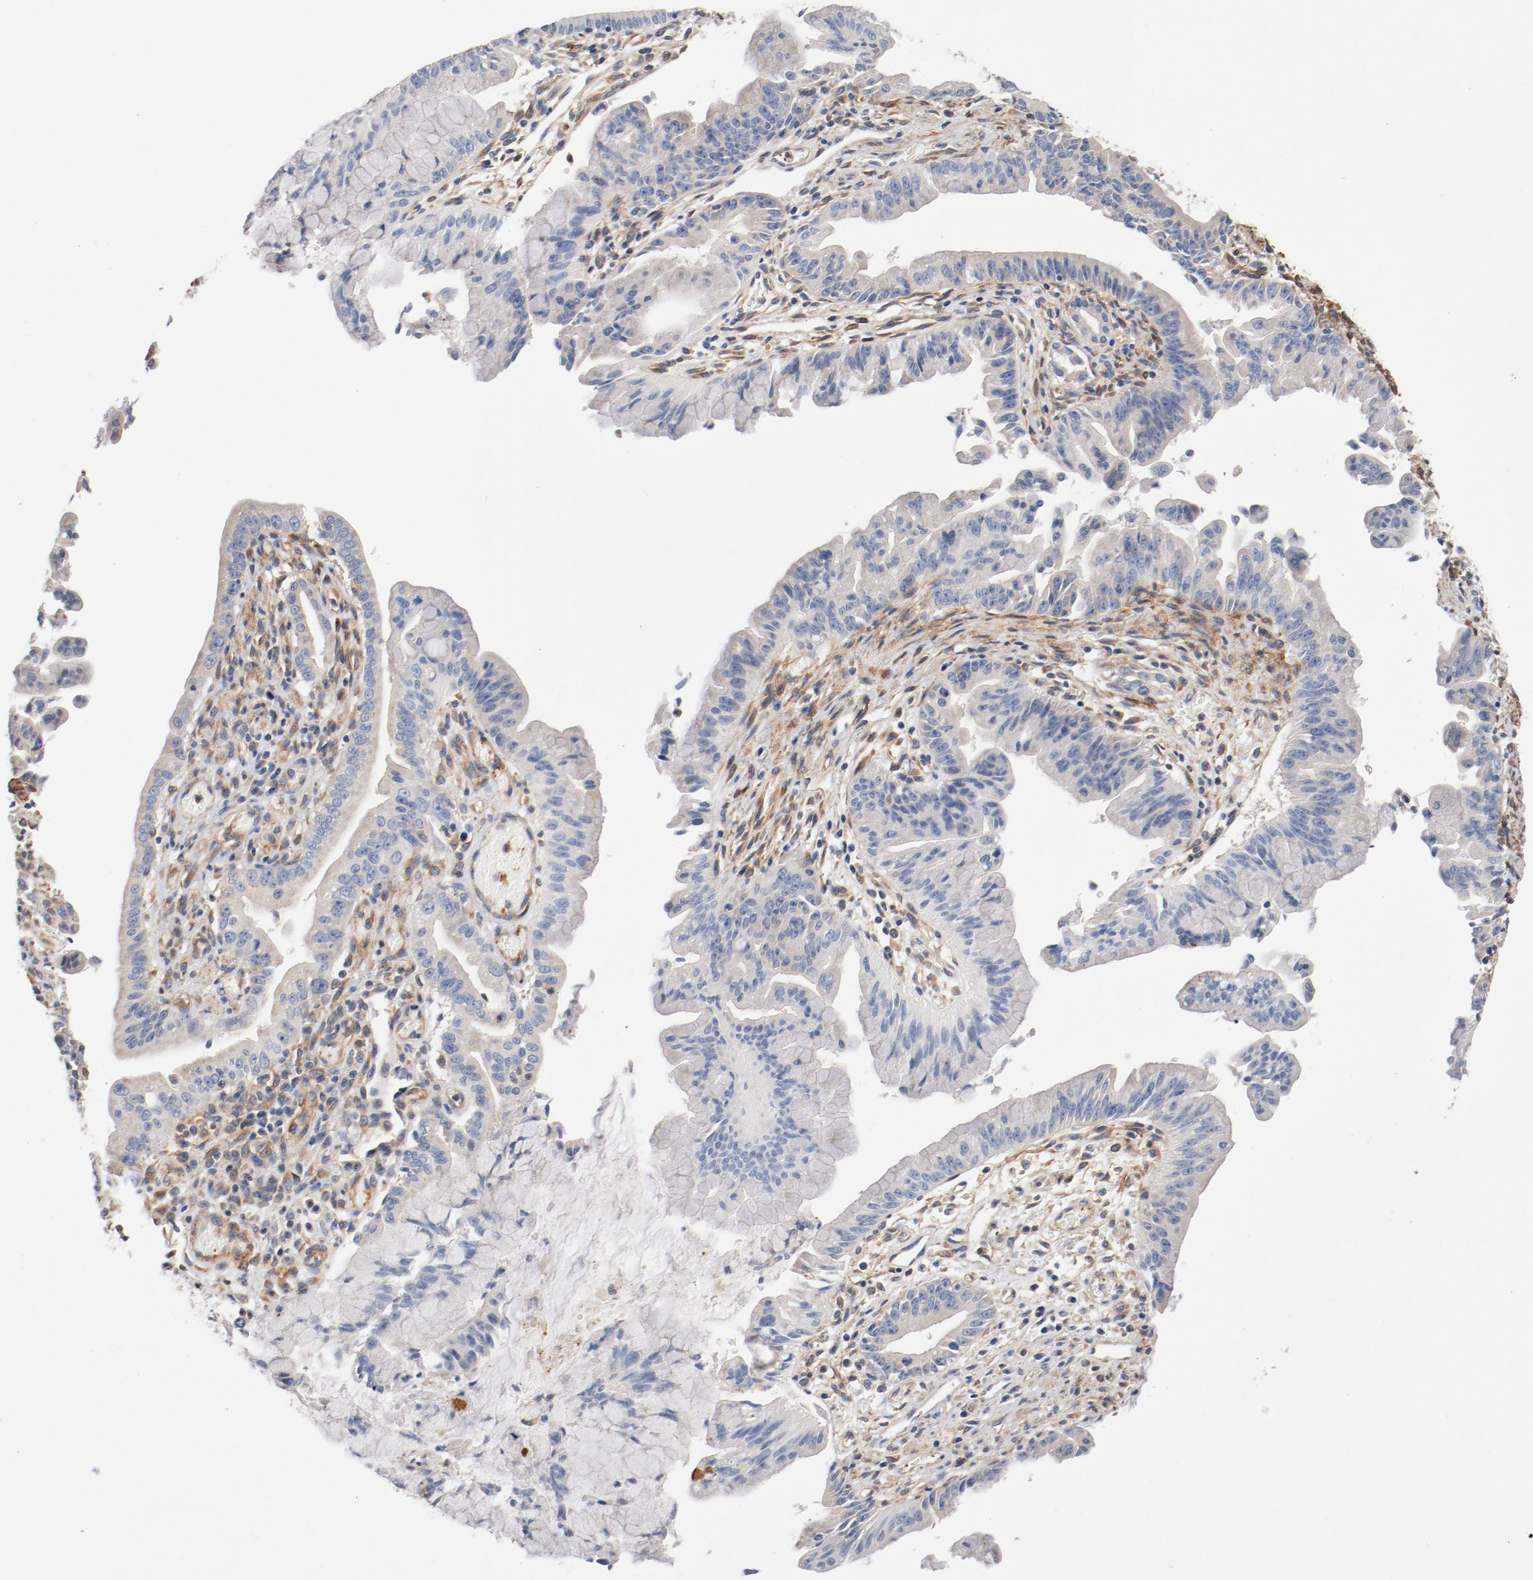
{"staining": {"intensity": "negative", "quantity": "none", "location": "none"}, "tissue": "pancreatic cancer", "cell_type": "Tumor cells", "image_type": "cancer", "snomed": [{"axis": "morphology", "description": "Adenocarcinoma, NOS"}, {"axis": "topography", "description": "Pancreas"}], "caption": "This is a histopathology image of immunohistochemistry (IHC) staining of pancreatic cancer (adenocarcinoma), which shows no positivity in tumor cells. (Brightfield microscopy of DAB IHC at high magnification).", "gene": "ILK", "patient": {"sex": "male", "age": 59}}